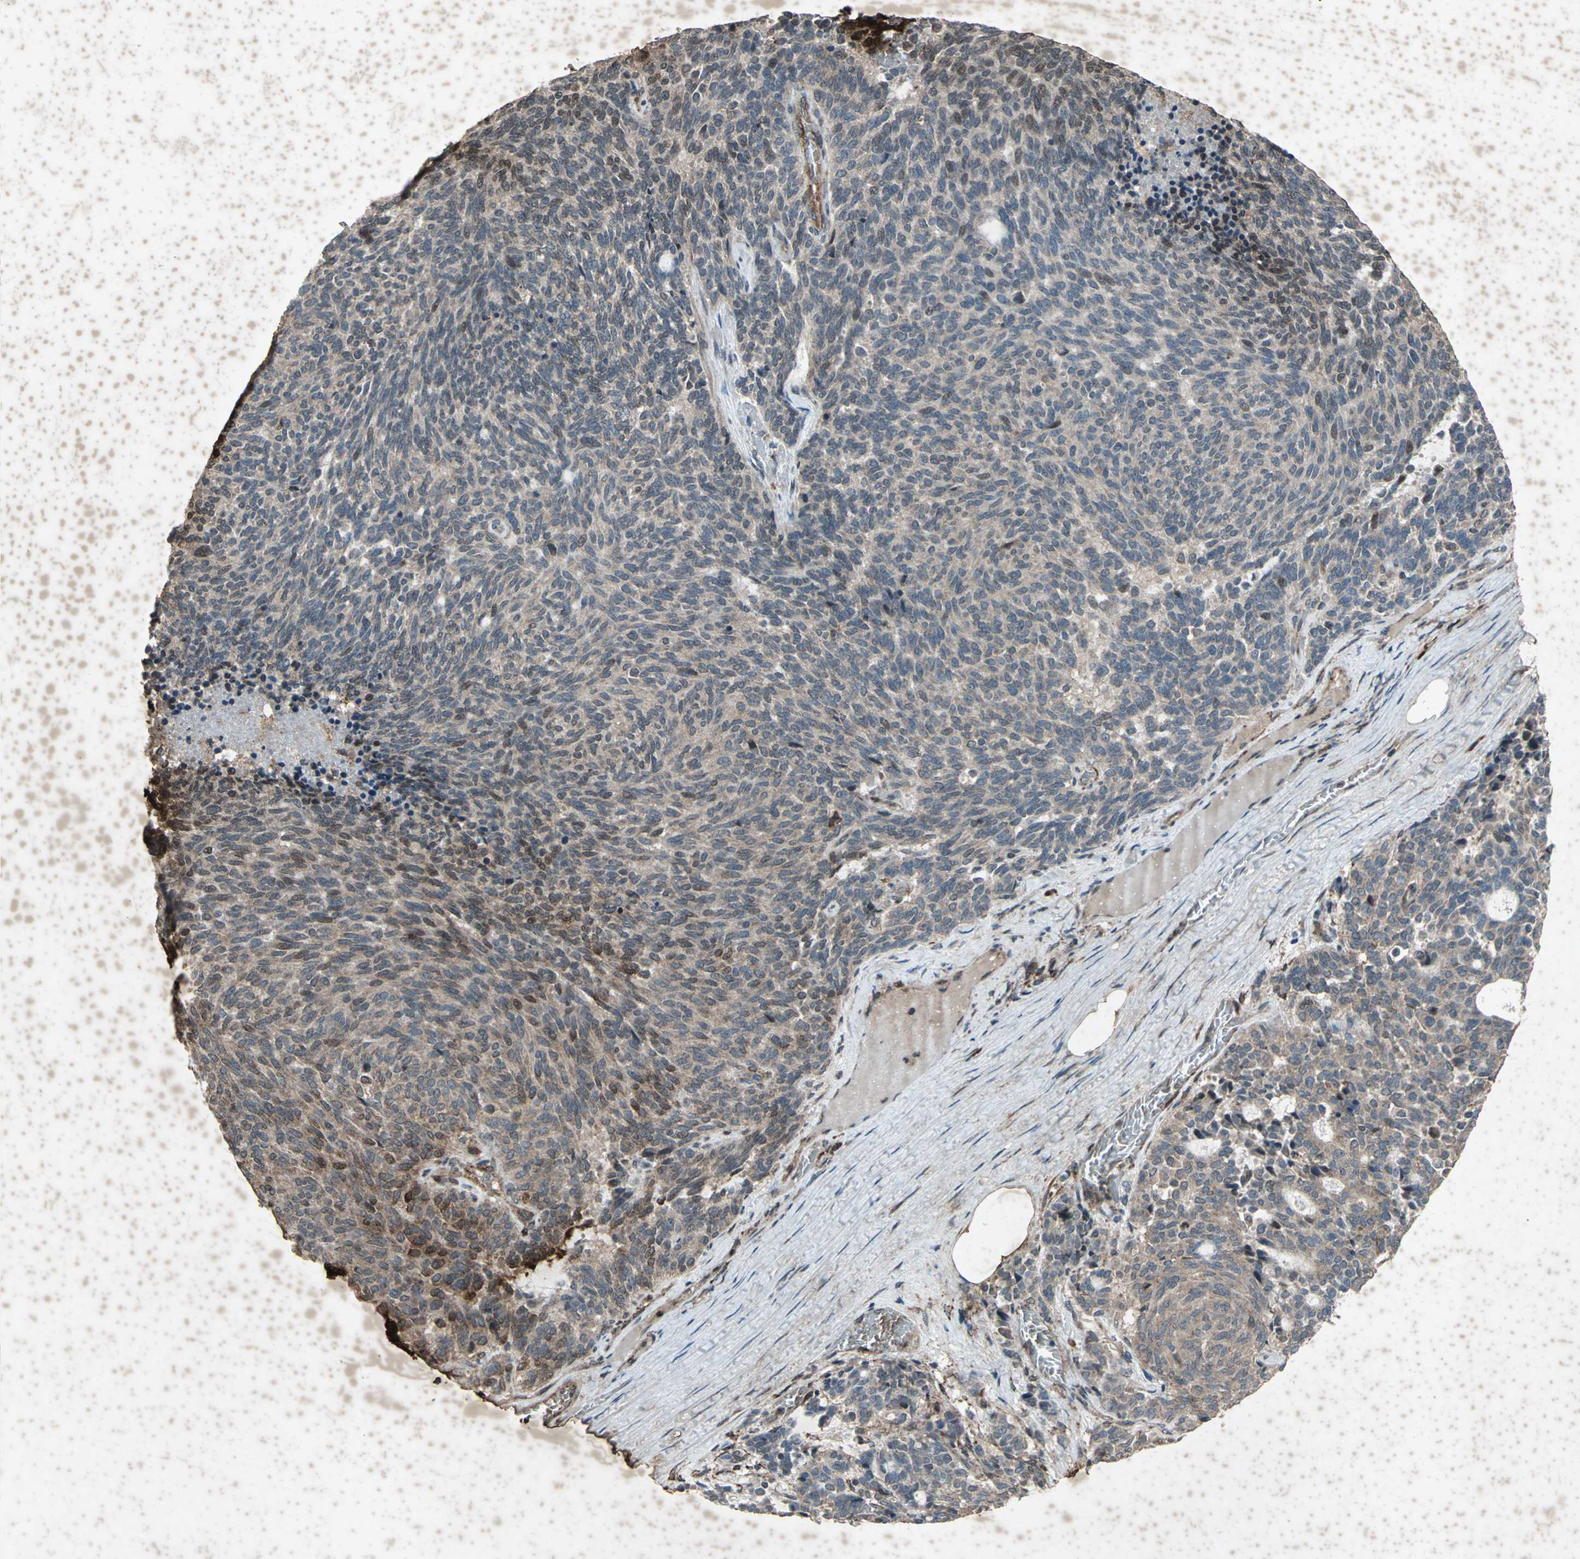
{"staining": {"intensity": "weak", "quantity": ">75%", "location": "cytoplasmic/membranous"}, "tissue": "carcinoid", "cell_type": "Tumor cells", "image_type": "cancer", "snomed": [{"axis": "morphology", "description": "Carcinoid, malignant, NOS"}, {"axis": "topography", "description": "Pancreas"}], "caption": "Immunohistochemical staining of human carcinoid exhibits weak cytoplasmic/membranous protein positivity in approximately >75% of tumor cells.", "gene": "SEPTIN4", "patient": {"sex": "female", "age": 54}}